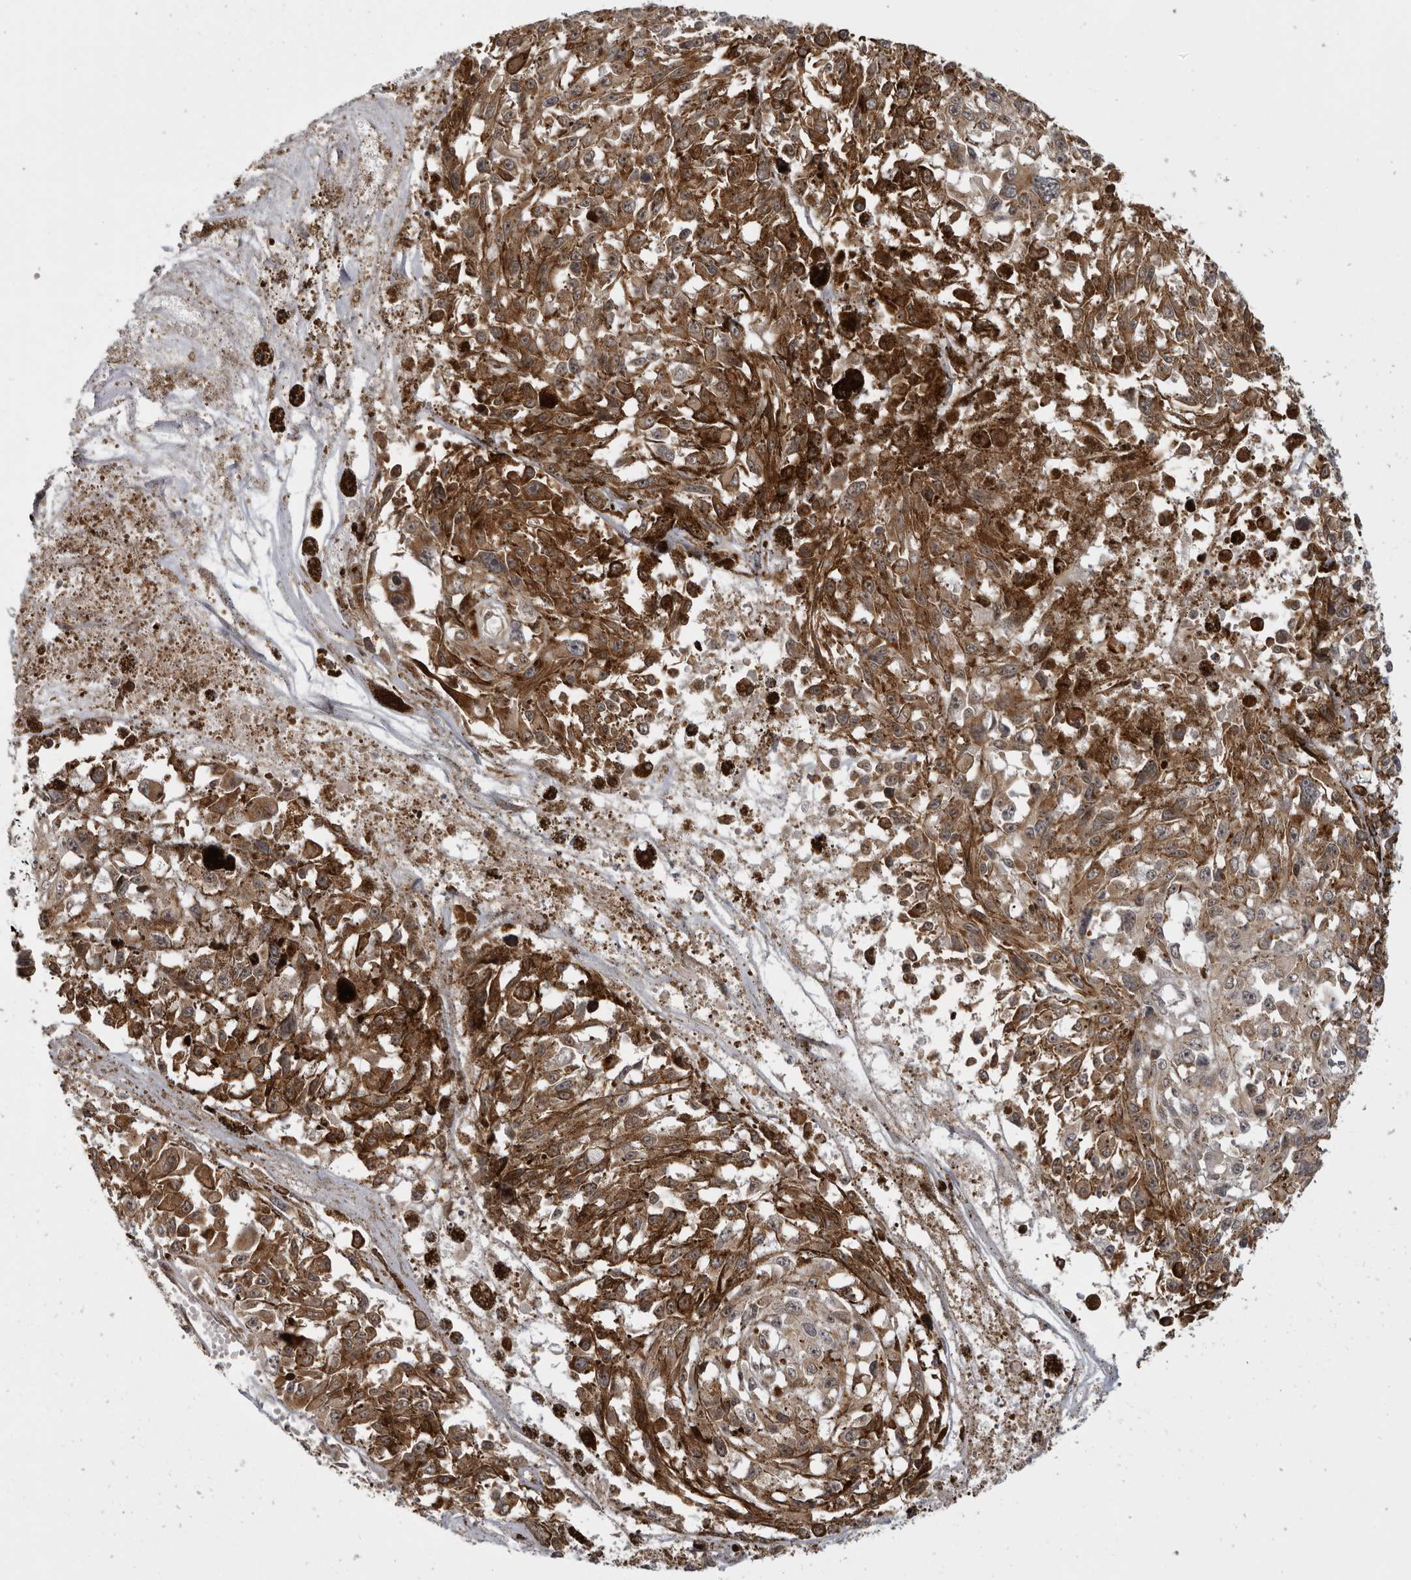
{"staining": {"intensity": "moderate", "quantity": ">75%", "location": "cytoplasmic/membranous"}, "tissue": "melanoma", "cell_type": "Tumor cells", "image_type": "cancer", "snomed": [{"axis": "morphology", "description": "Malignant melanoma, Metastatic site"}, {"axis": "topography", "description": "Lymph node"}], "caption": "Immunohistochemical staining of malignant melanoma (metastatic site) shows medium levels of moderate cytoplasmic/membranous expression in approximately >75% of tumor cells.", "gene": "DNAH14", "patient": {"sex": "male", "age": 59}}